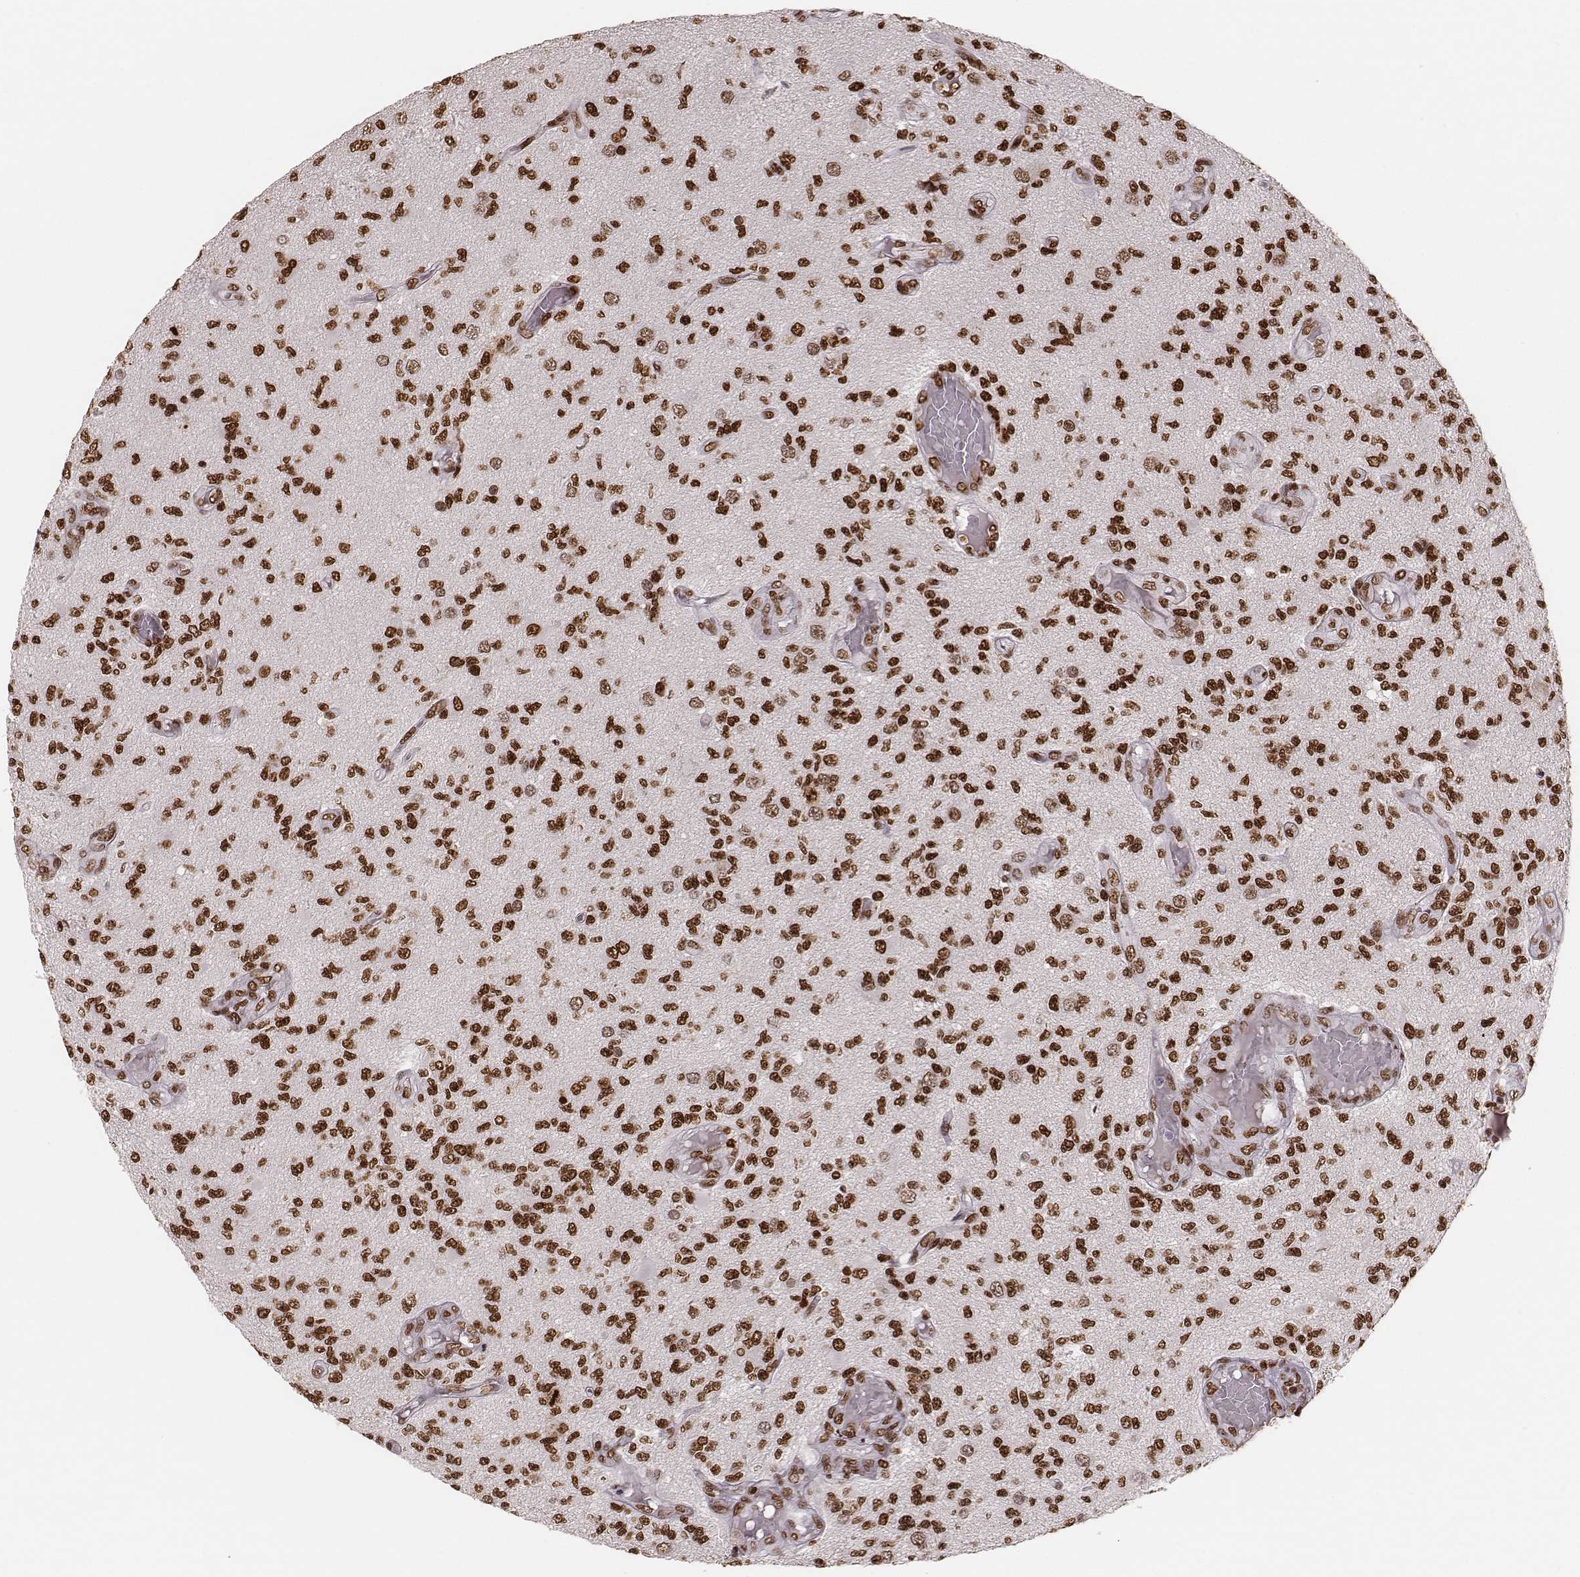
{"staining": {"intensity": "strong", "quantity": ">75%", "location": "nuclear"}, "tissue": "glioma", "cell_type": "Tumor cells", "image_type": "cancer", "snomed": [{"axis": "morphology", "description": "Glioma, malignant, High grade"}, {"axis": "topography", "description": "Brain"}], "caption": "Protein expression analysis of human malignant glioma (high-grade) reveals strong nuclear expression in approximately >75% of tumor cells.", "gene": "PARP1", "patient": {"sex": "female", "age": 63}}